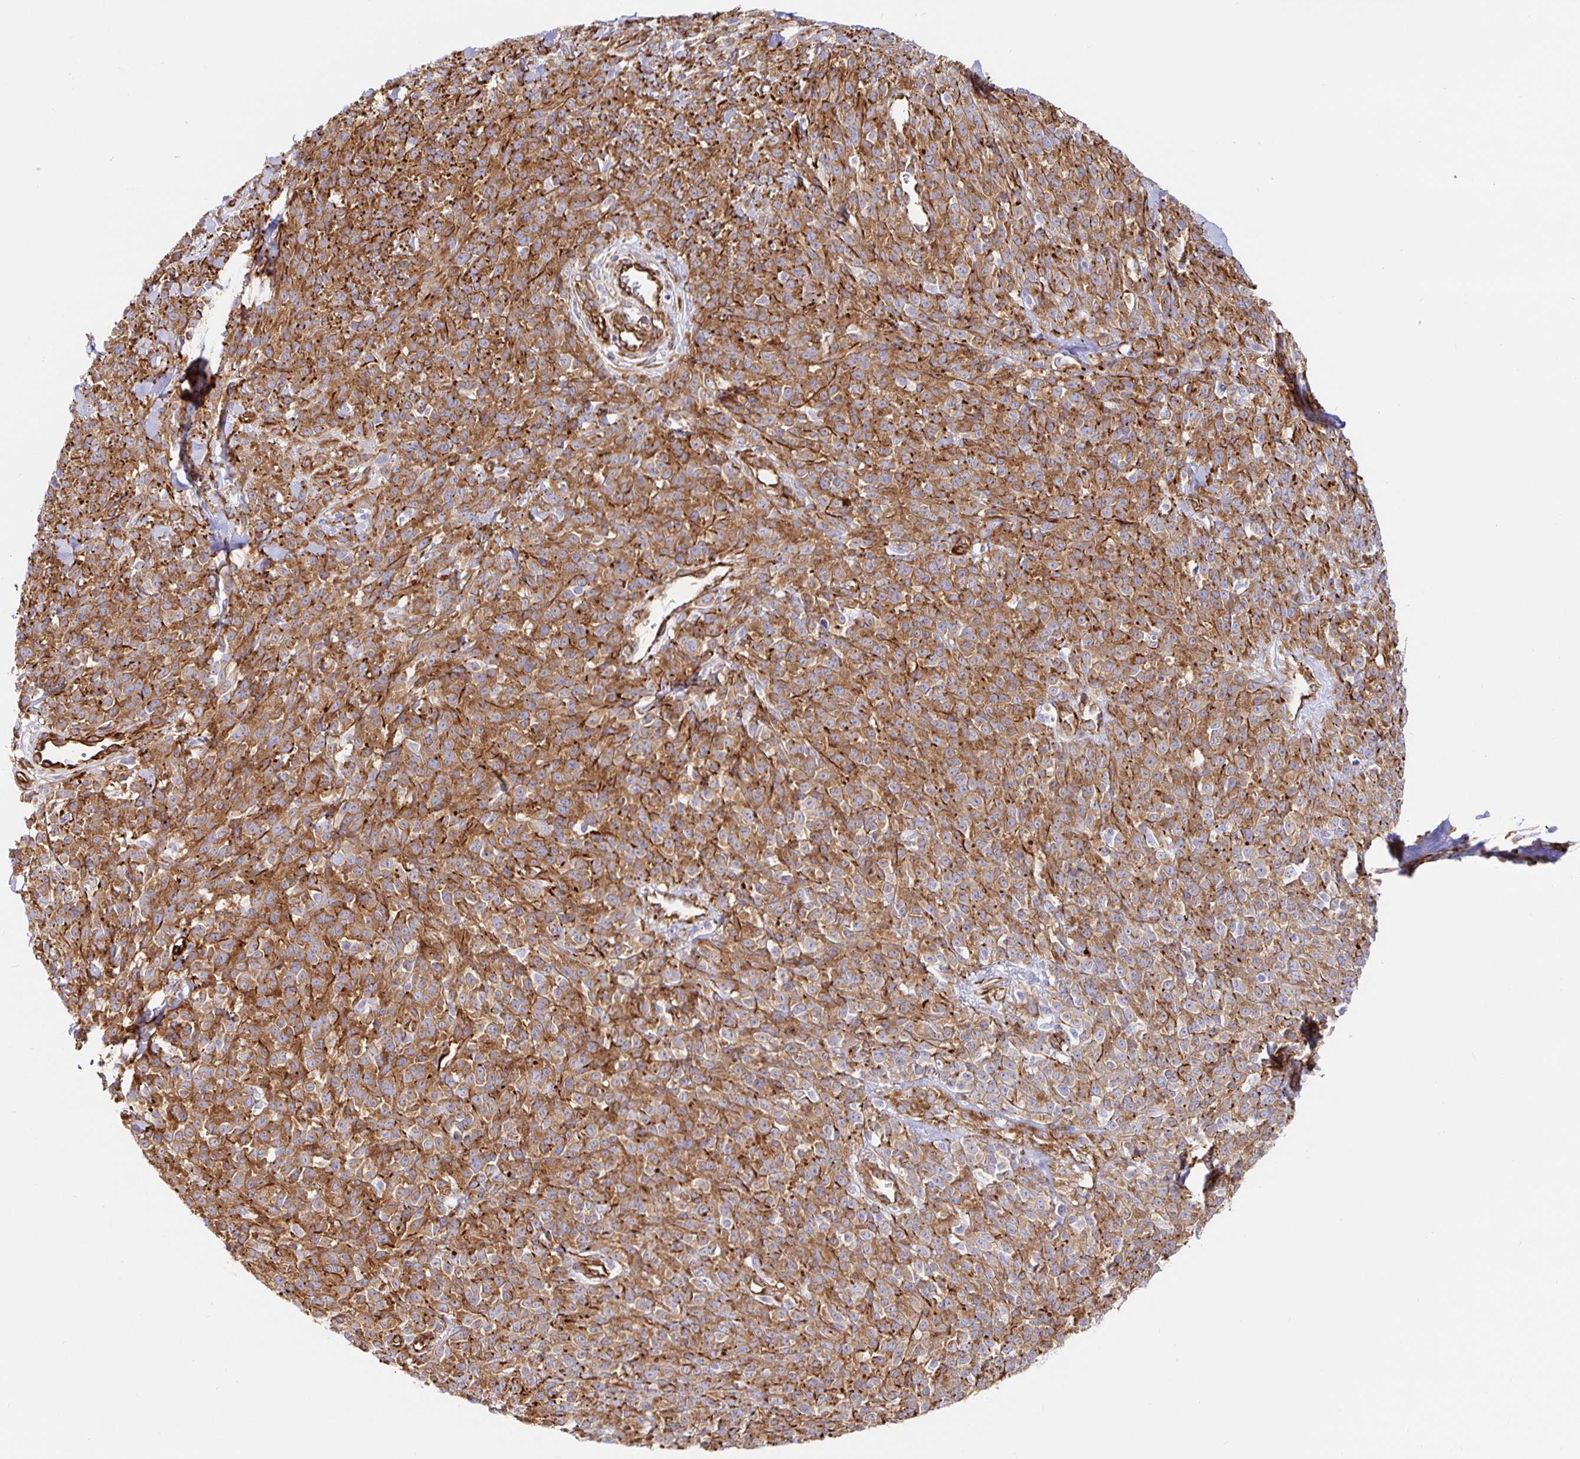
{"staining": {"intensity": "moderate", "quantity": ">75%", "location": "cytoplasmic/membranous"}, "tissue": "melanoma", "cell_type": "Tumor cells", "image_type": "cancer", "snomed": [{"axis": "morphology", "description": "Malignant melanoma, NOS"}, {"axis": "topography", "description": "Skin"}, {"axis": "topography", "description": "Skin of trunk"}], "caption": "Immunohistochemistry (IHC) of malignant melanoma reveals medium levels of moderate cytoplasmic/membranous staining in approximately >75% of tumor cells. (Brightfield microscopy of DAB IHC at high magnification).", "gene": "DOCK1", "patient": {"sex": "male", "age": 74}}